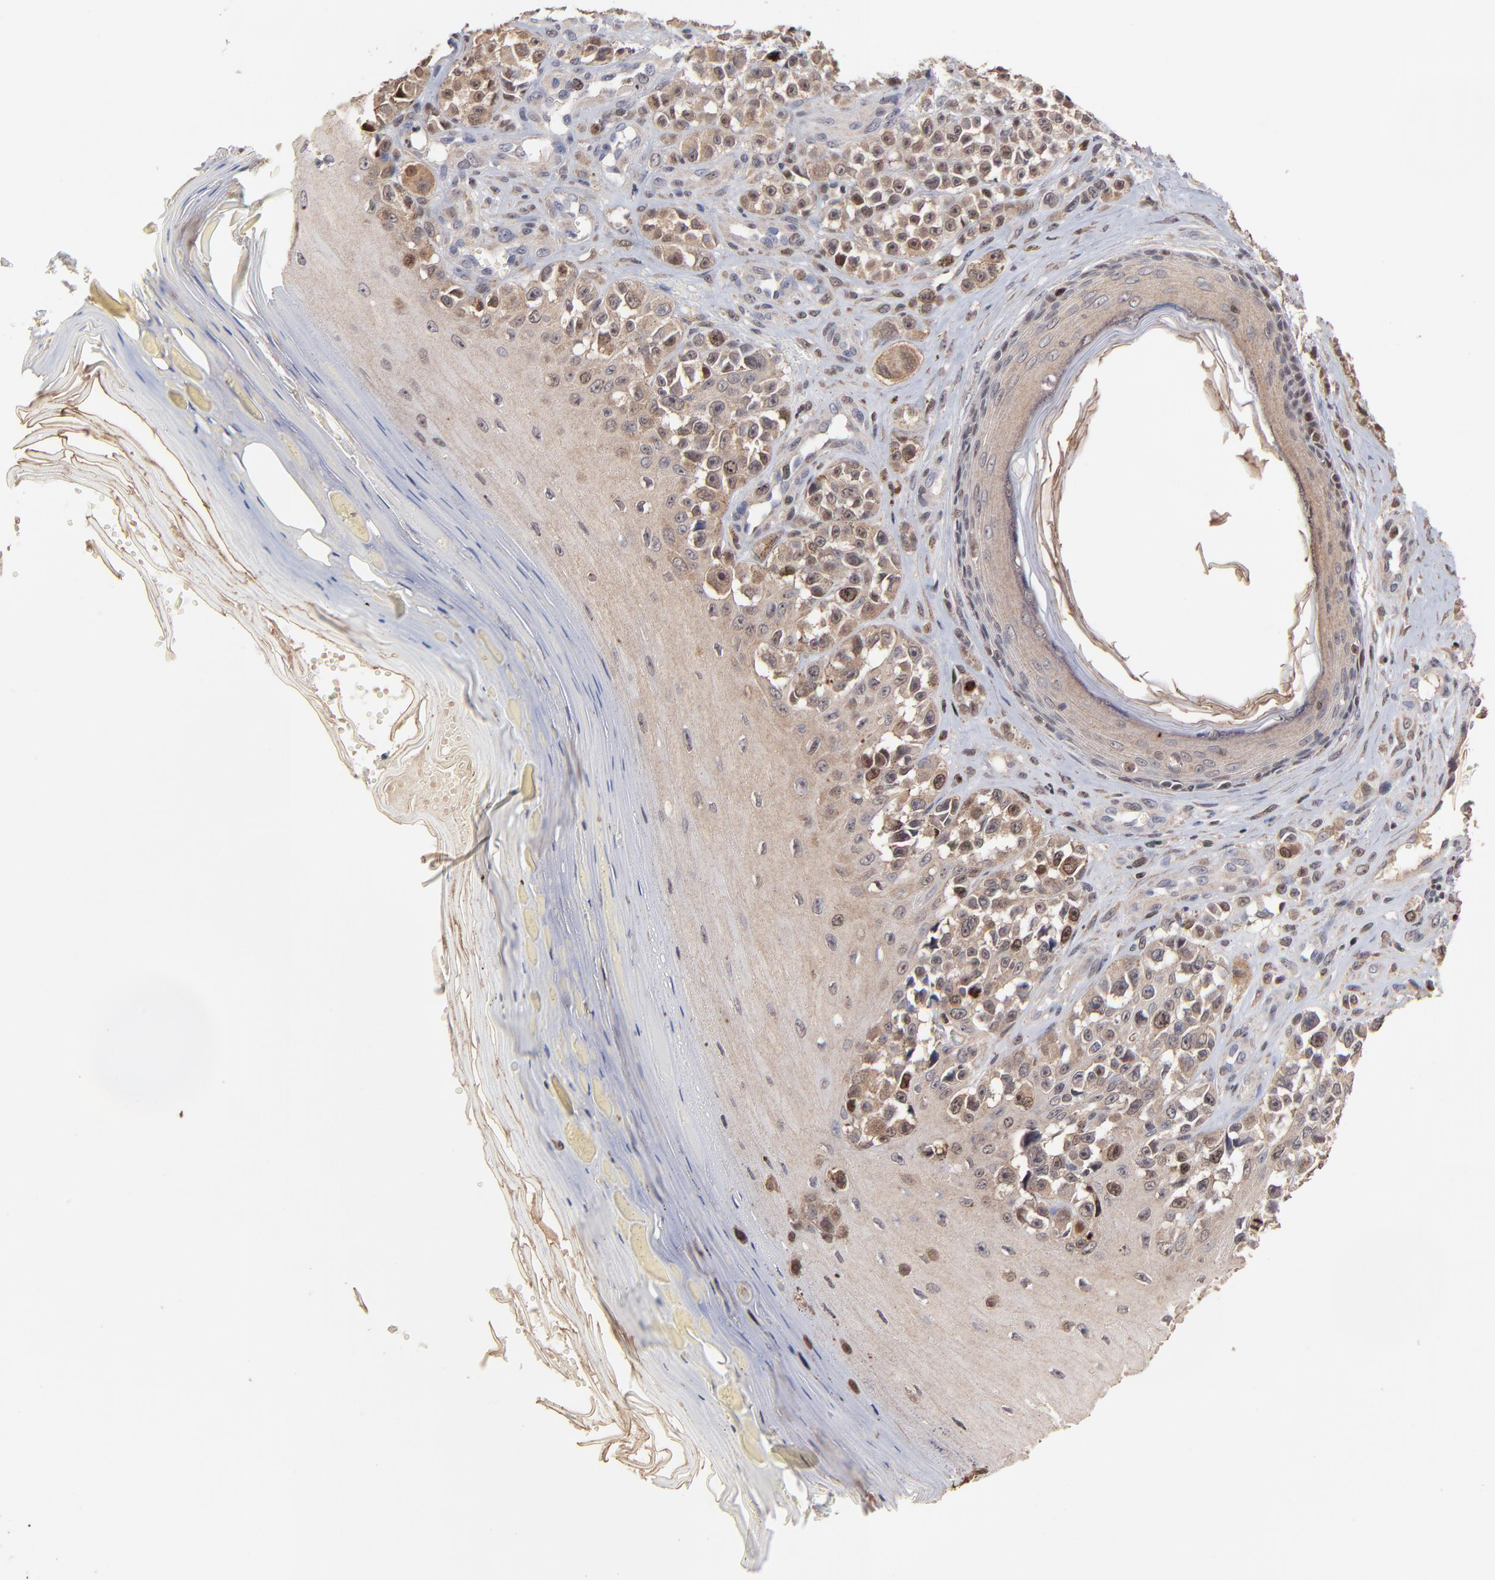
{"staining": {"intensity": "moderate", "quantity": "25%-75%", "location": "cytoplasmic/membranous,nuclear"}, "tissue": "melanoma", "cell_type": "Tumor cells", "image_type": "cancer", "snomed": [{"axis": "morphology", "description": "Malignant melanoma, NOS"}, {"axis": "topography", "description": "Skin"}], "caption": "Melanoma stained for a protein (brown) demonstrates moderate cytoplasmic/membranous and nuclear positive staining in about 25%-75% of tumor cells.", "gene": "BIRC5", "patient": {"sex": "female", "age": 82}}